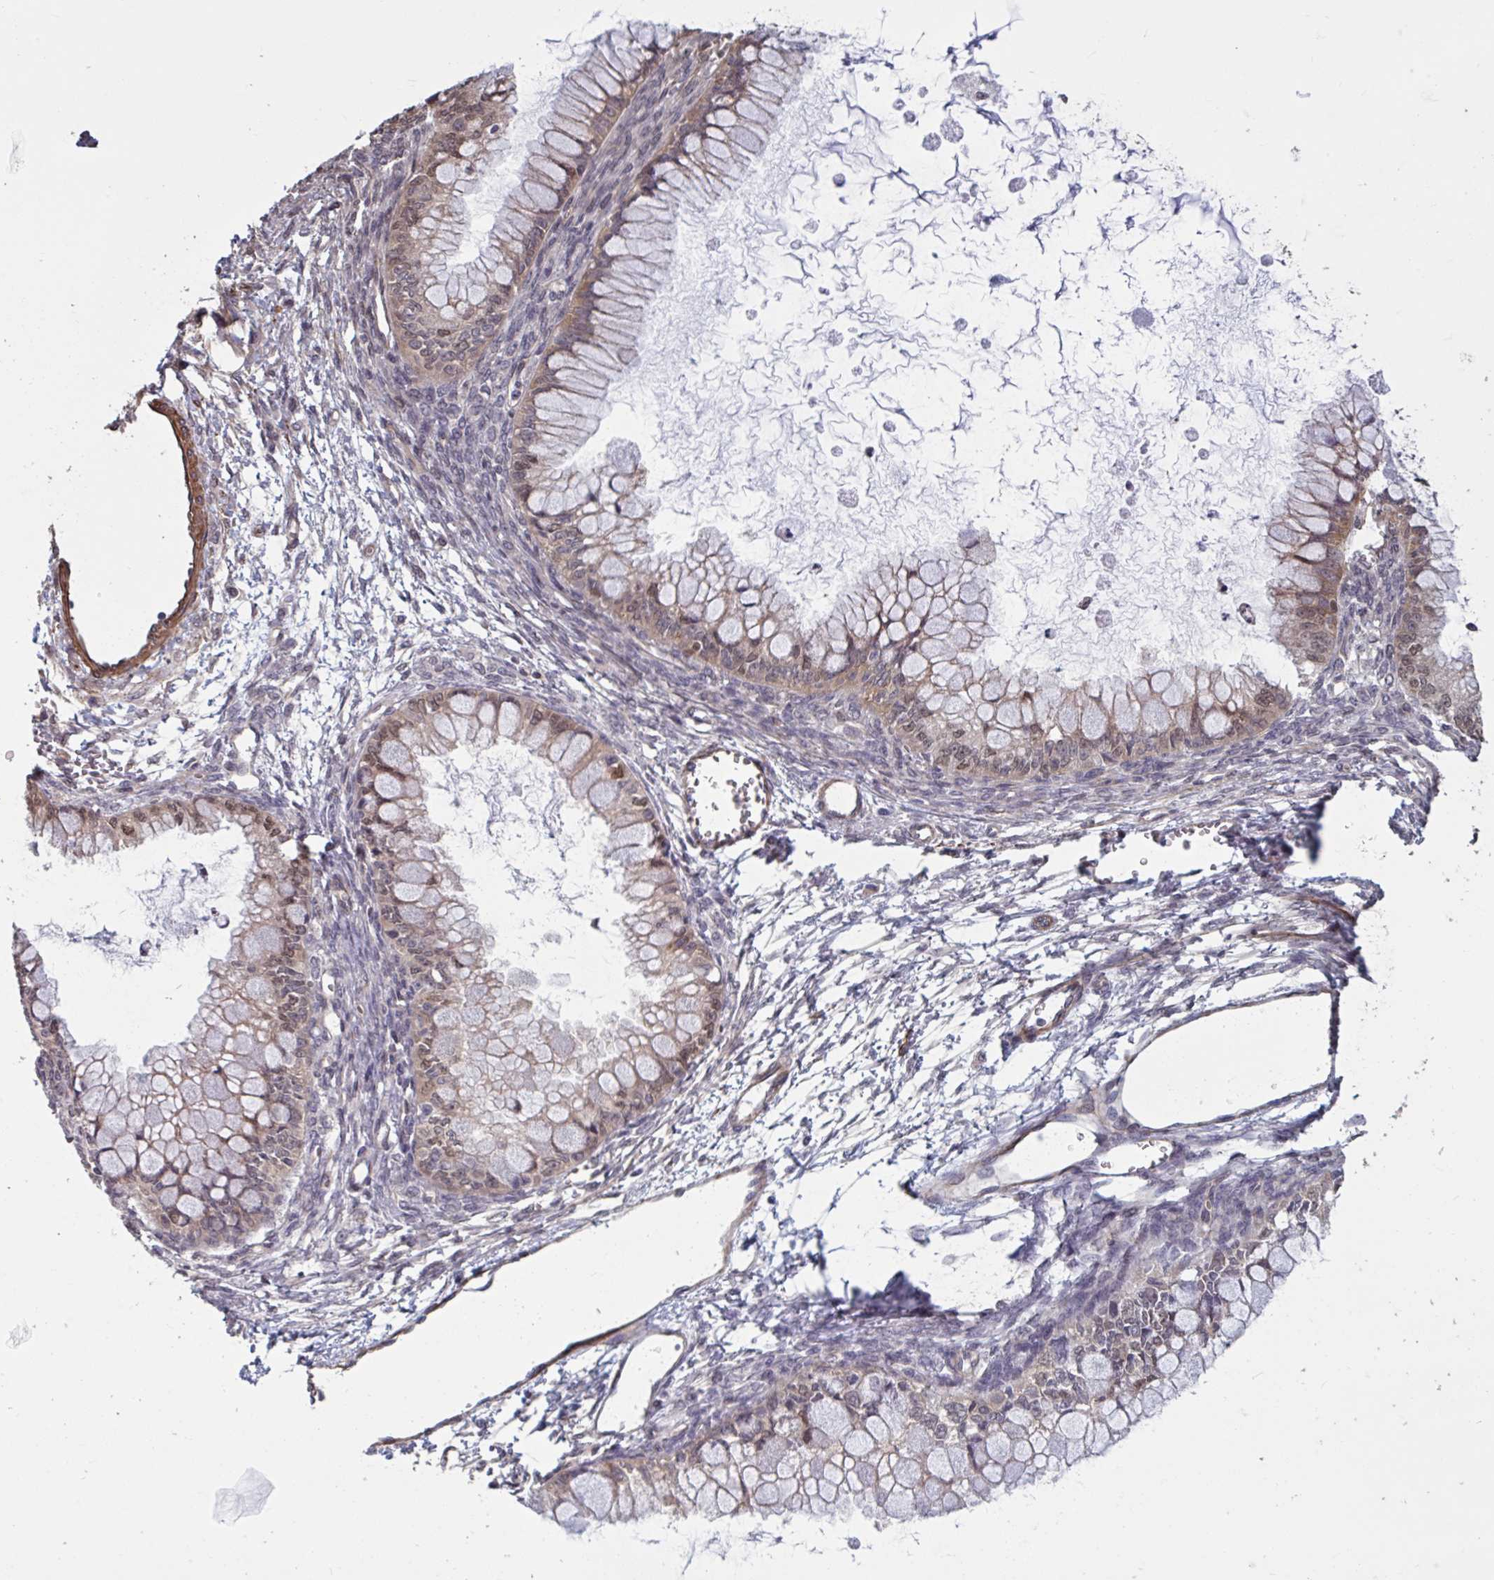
{"staining": {"intensity": "moderate", "quantity": "<25%", "location": "nuclear"}, "tissue": "ovarian cancer", "cell_type": "Tumor cells", "image_type": "cancer", "snomed": [{"axis": "morphology", "description": "Cystadenocarcinoma, mucinous, NOS"}, {"axis": "topography", "description": "Ovary"}], "caption": "There is low levels of moderate nuclear staining in tumor cells of ovarian cancer (mucinous cystadenocarcinoma), as demonstrated by immunohistochemical staining (brown color).", "gene": "IPO5", "patient": {"sex": "female", "age": 34}}